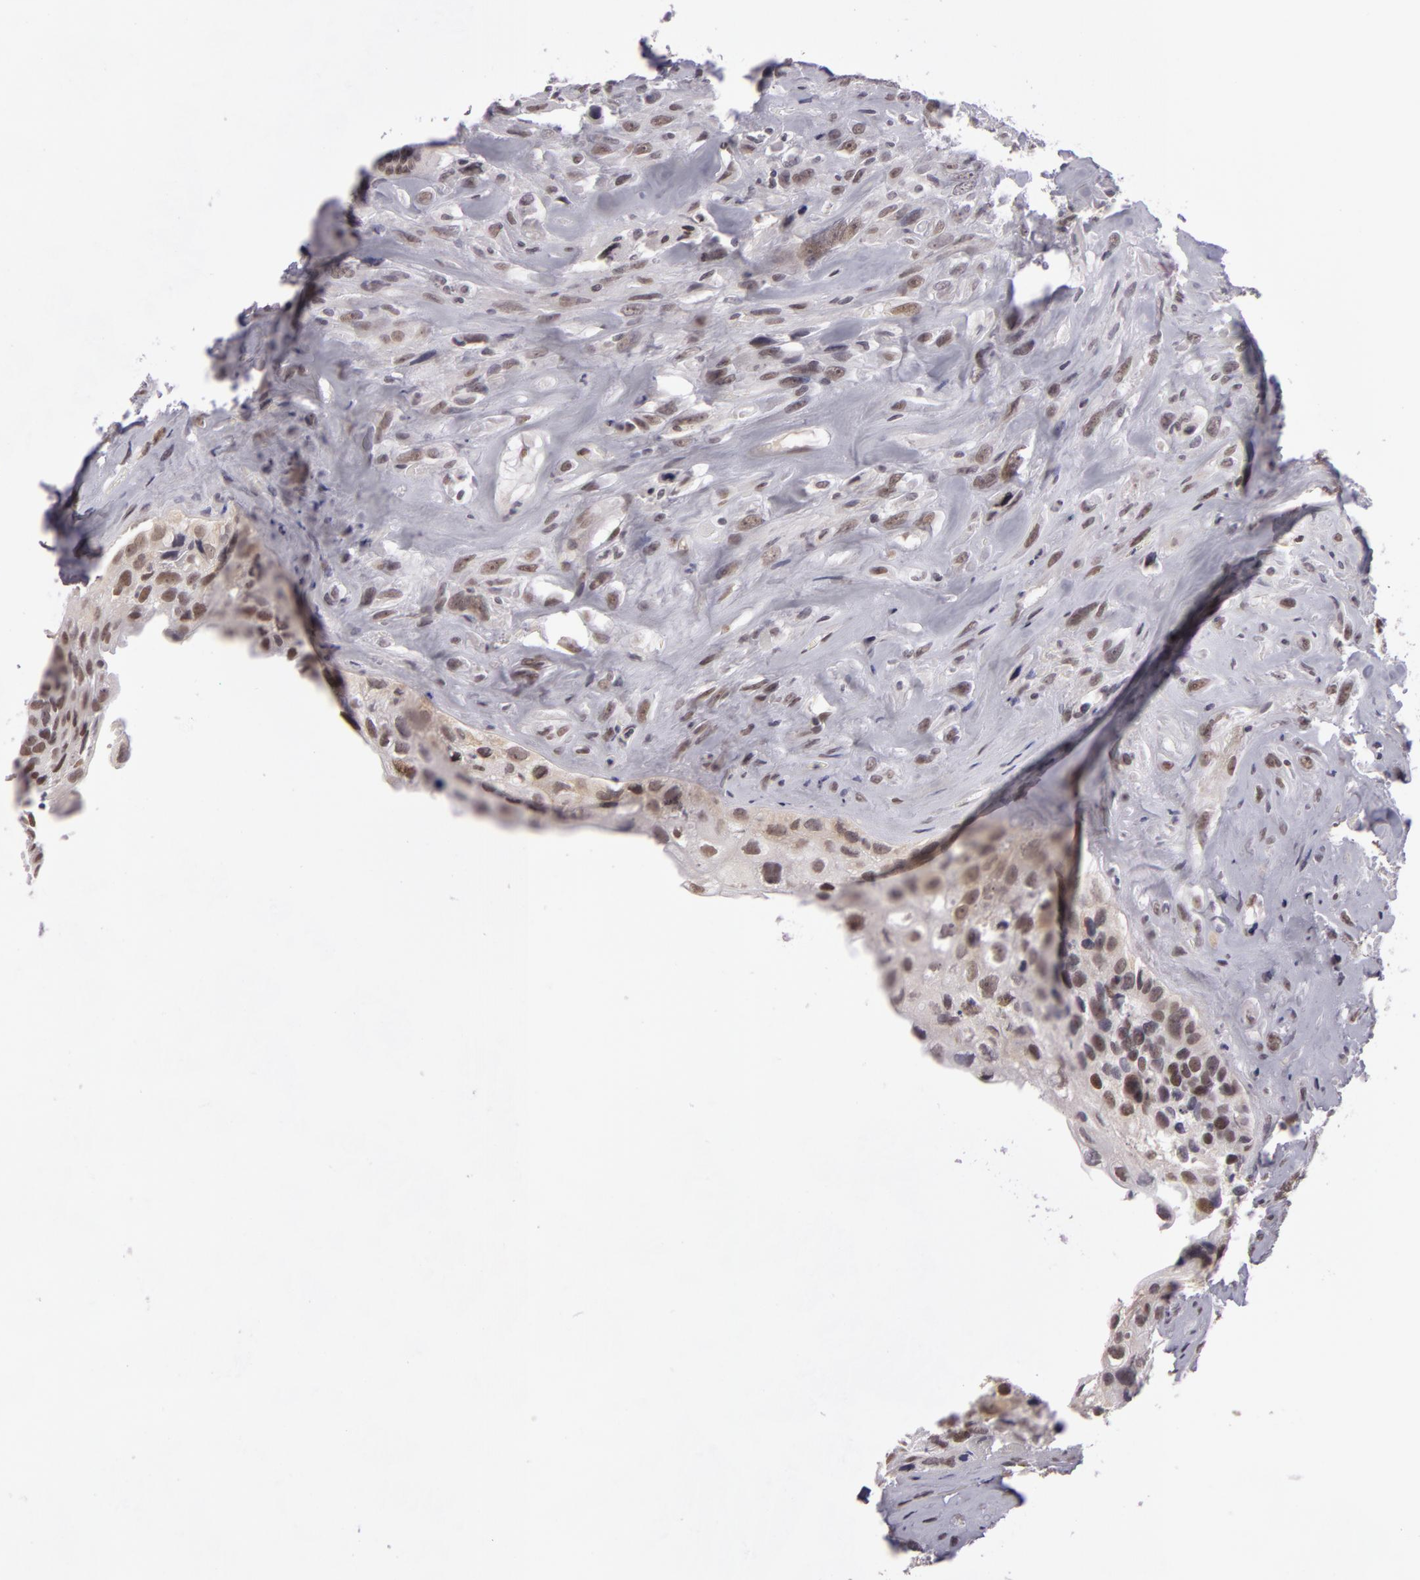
{"staining": {"intensity": "weak", "quantity": "<25%", "location": "nuclear"}, "tissue": "breast cancer", "cell_type": "Tumor cells", "image_type": "cancer", "snomed": [{"axis": "morphology", "description": "Neoplasm, malignant, NOS"}, {"axis": "topography", "description": "Breast"}], "caption": "A high-resolution image shows immunohistochemistry staining of breast neoplasm (malignant), which reveals no significant expression in tumor cells.", "gene": "RRP7A", "patient": {"sex": "female", "age": 50}}